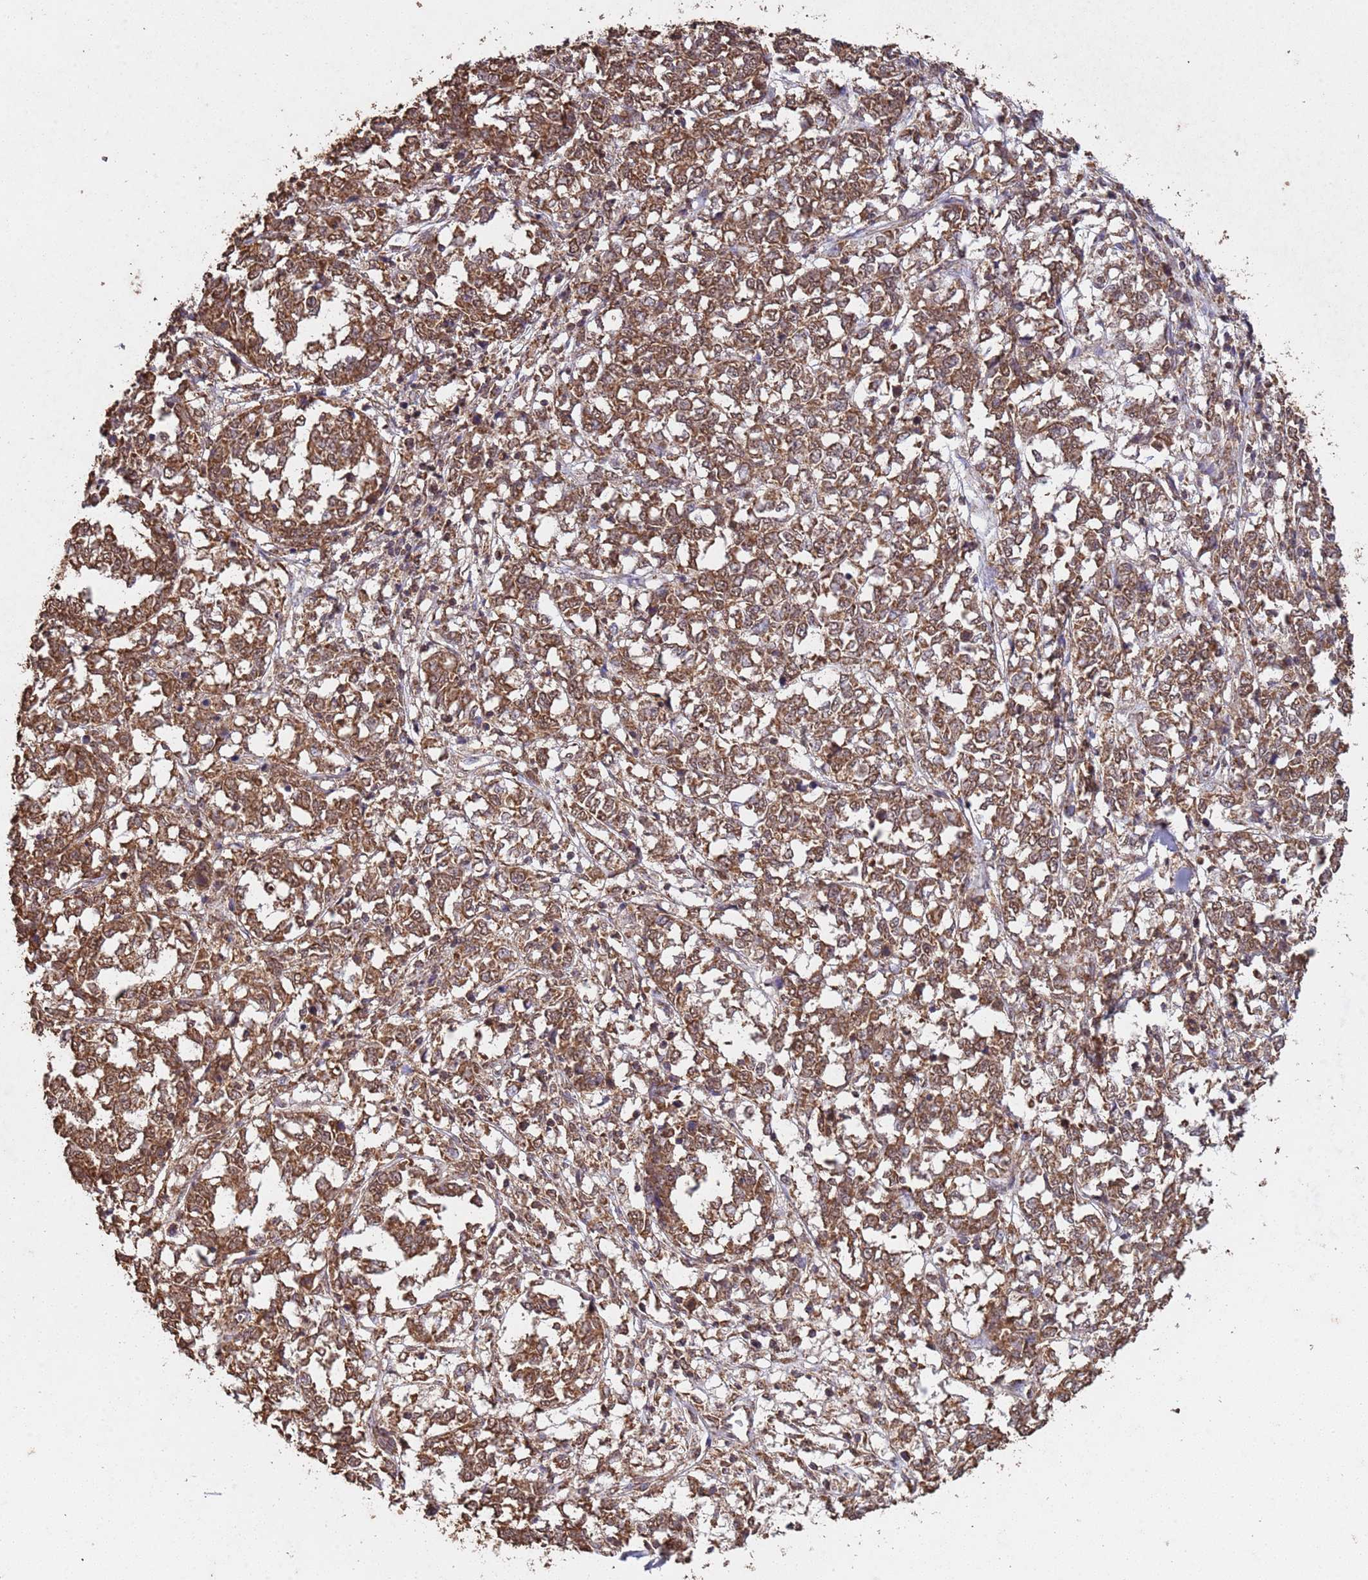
{"staining": {"intensity": "moderate", "quantity": ">75%", "location": "cytoplasmic/membranous,nuclear"}, "tissue": "melanoma", "cell_type": "Tumor cells", "image_type": "cancer", "snomed": [{"axis": "morphology", "description": "Malignant melanoma, NOS"}, {"axis": "topography", "description": "Skin"}], "caption": "A high-resolution histopathology image shows IHC staining of malignant melanoma, which exhibits moderate cytoplasmic/membranous and nuclear staining in approximately >75% of tumor cells.", "gene": "HDAC10", "patient": {"sex": "female", "age": 72}}